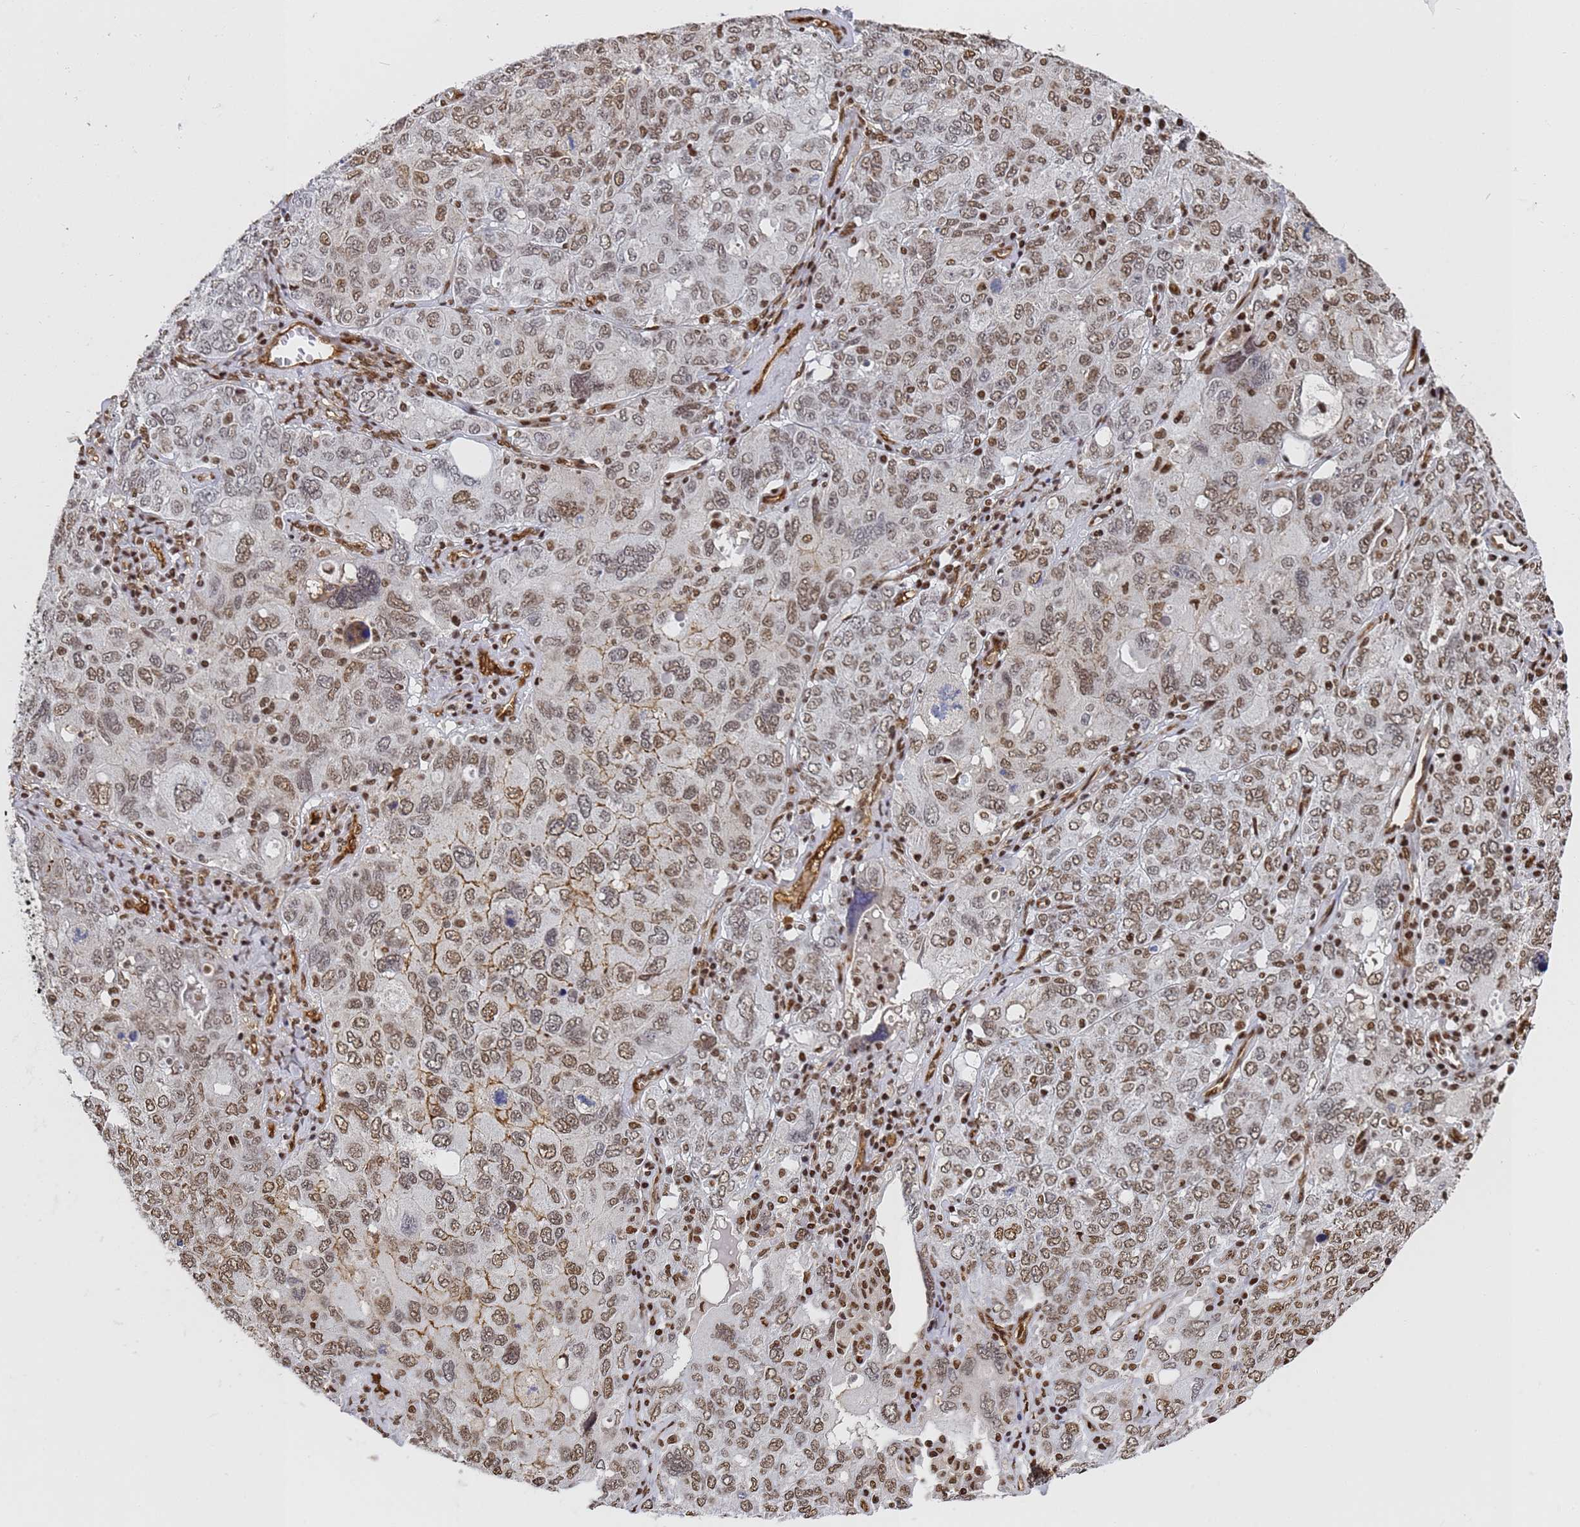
{"staining": {"intensity": "moderate", "quantity": ">75%", "location": "nuclear"}, "tissue": "ovarian cancer", "cell_type": "Tumor cells", "image_type": "cancer", "snomed": [{"axis": "morphology", "description": "Carcinoma, endometroid"}, {"axis": "topography", "description": "Ovary"}], "caption": "Ovarian cancer (endometroid carcinoma) stained with a brown dye demonstrates moderate nuclear positive staining in about >75% of tumor cells.", "gene": "RAVER2", "patient": {"sex": "female", "age": 62}}